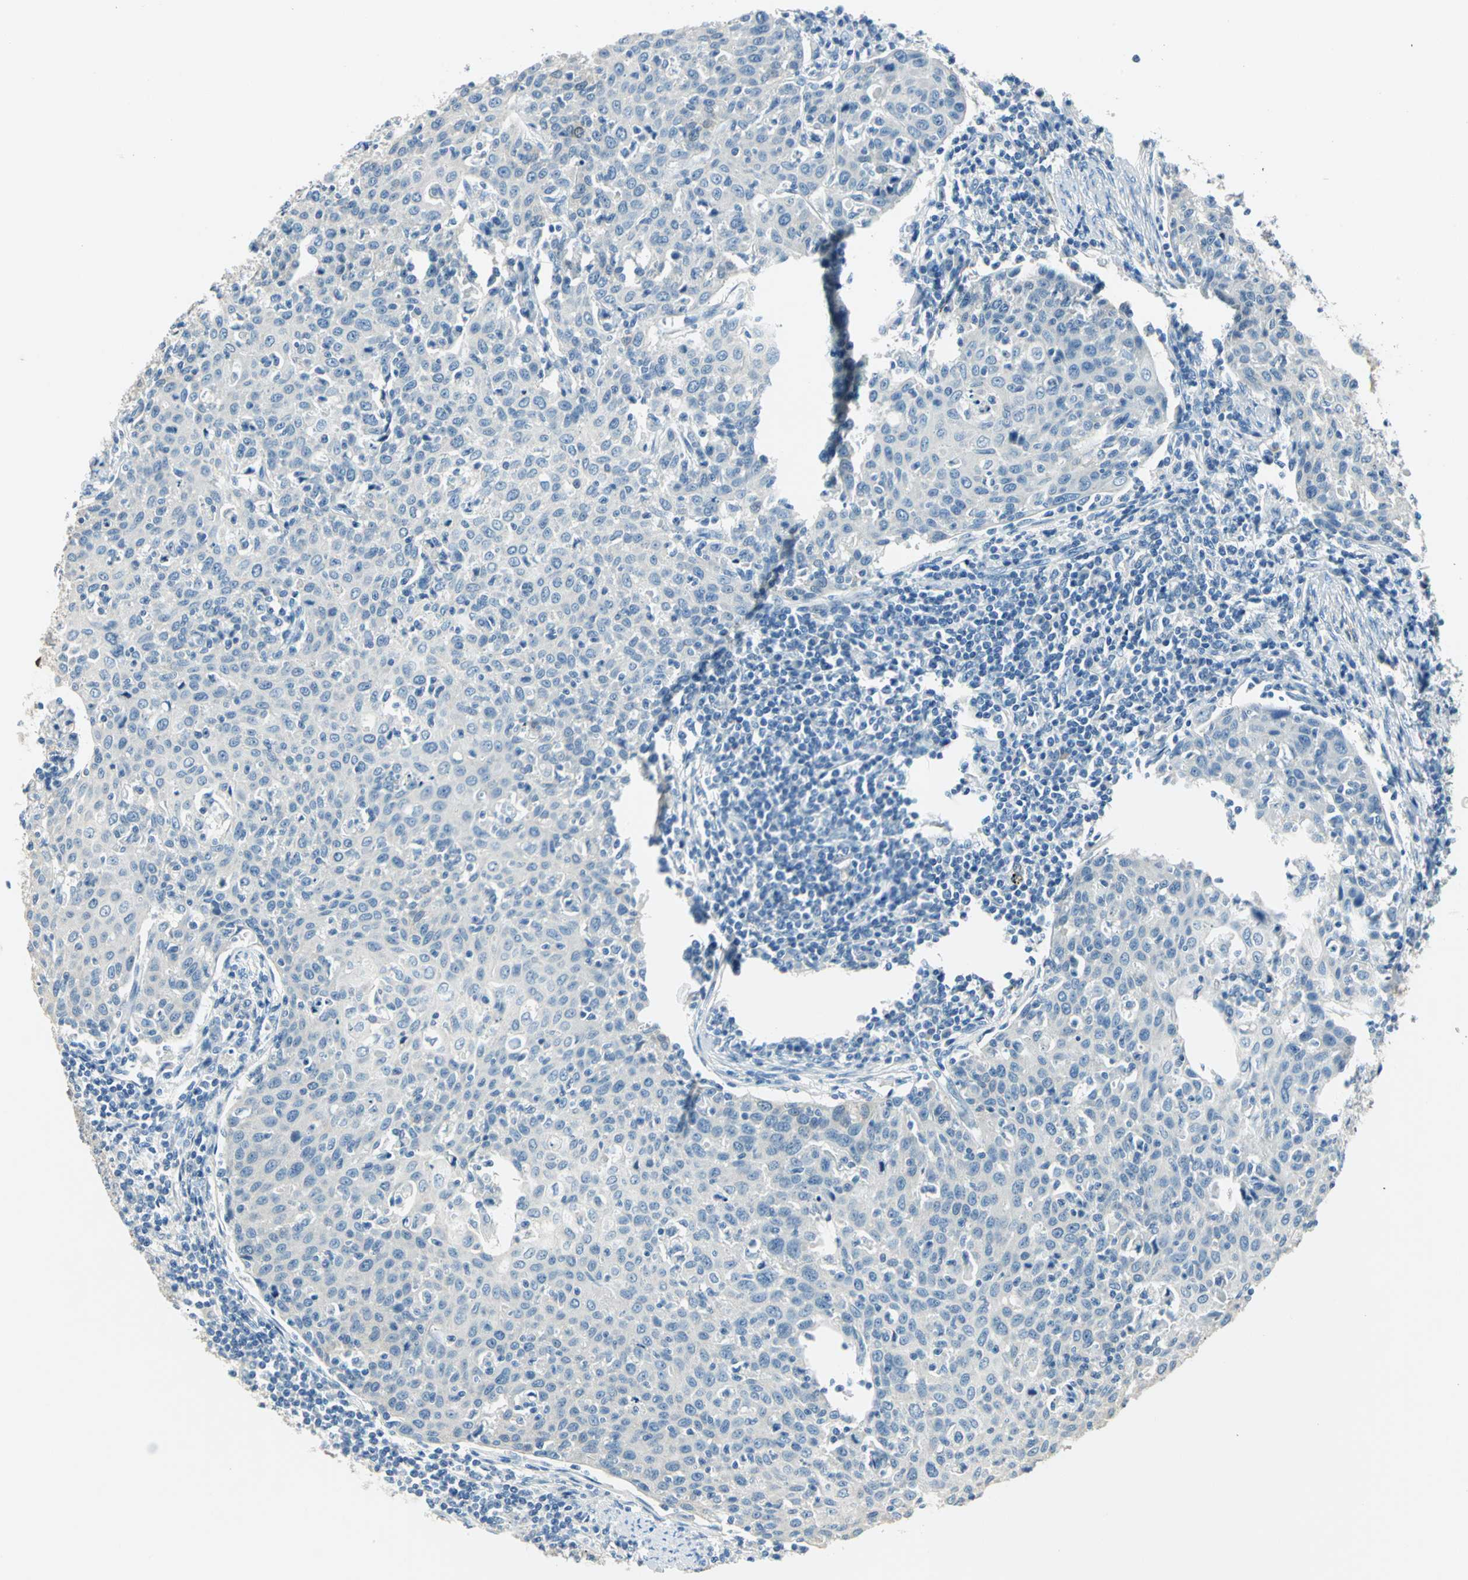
{"staining": {"intensity": "negative", "quantity": "none", "location": "none"}, "tissue": "cervical cancer", "cell_type": "Tumor cells", "image_type": "cancer", "snomed": [{"axis": "morphology", "description": "Squamous cell carcinoma, NOS"}, {"axis": "topography", "description": "Cervix"}], "caption": "Tumor cells show no significant protein positivity in squamous cell carcinoma (cervical). Brightfield microscopy of immunohistochemistry stained with DAB (3,3'-diaminobenzidine) (brown) and hematoxylin (blue), captured at high magnification.", "gene": "UCHL1", "patient": {"sex": "female", "age": 38}}